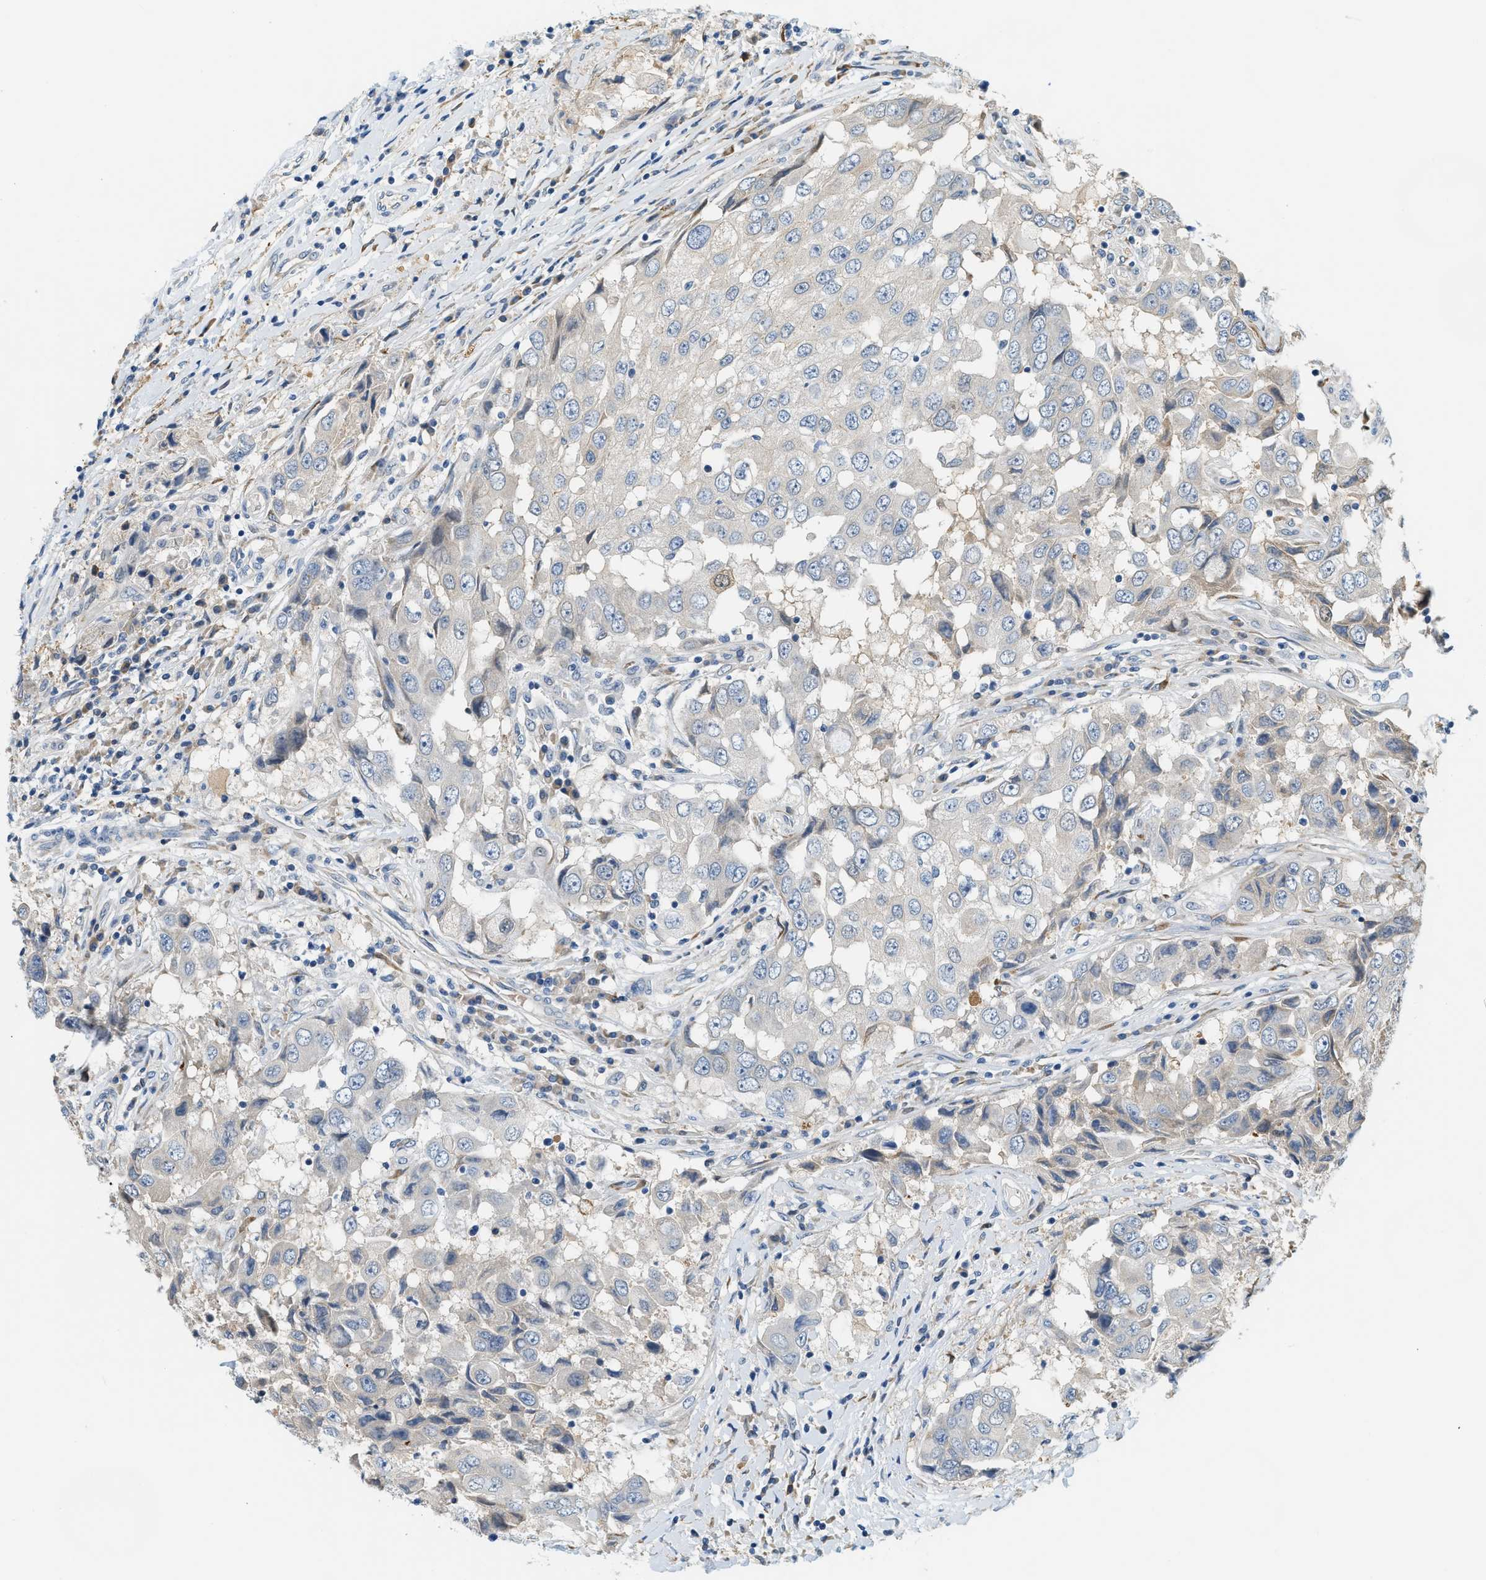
{"staining": {"intensity": "negative", "quantity": "none", "location": "none"}, "tissue": "breast cancer", "cell_type": "Tumor cells", "image_type": "cancer", "snomed": [{"axis": "morphology", "description": "Duct carcinoma"}, {"axis": "topography", "description": "Breast"}], "caption": "Breast invasive ductal carcinoma was stained to show a protein in brown. There is no significant staining in tumor cells.", "gene": "CYTH2", "patient": {"sex": "female", "age": 27}}